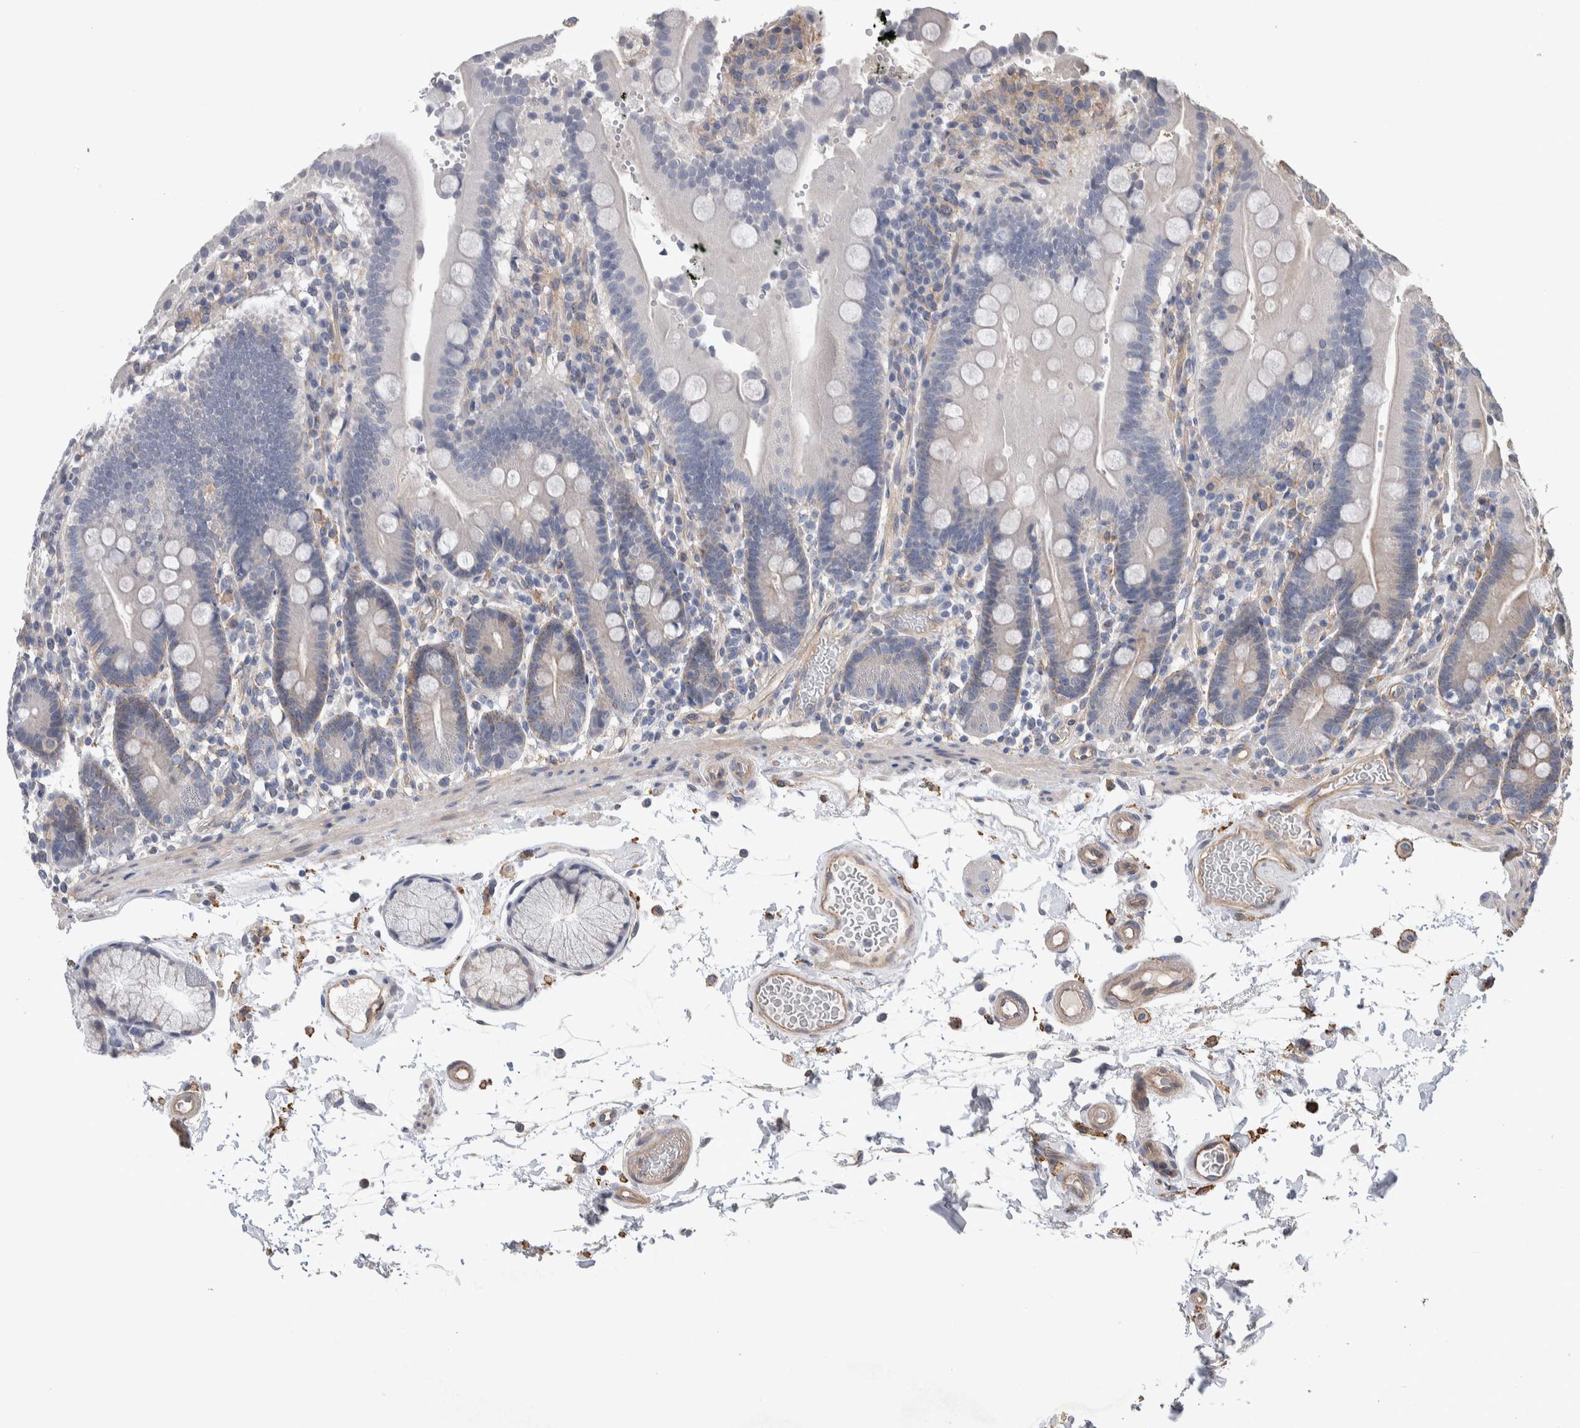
{"staining": {"intensity": "negative", "quantity": "none", "location": "none"}, "tissue": "duodenum", "cell_type": "Glandular cells", "image_type": "normal", "snomed": [{"axis": "morphology", "description": "Normal tissue, NOS"}, {"axis": "topography", "description": "Small intestine, NOS"}], "caption": "Duodenum was stained to show a protein in brown. There is no significant expression in glandular cells. Brightfield microscopy of immunohistochemistry (IHC) stained with DAB (brown) and hematoxylin (blue), captured at high magnification.", "gene": "GCNA", "patient": {"sex": "female", "age": 71}}